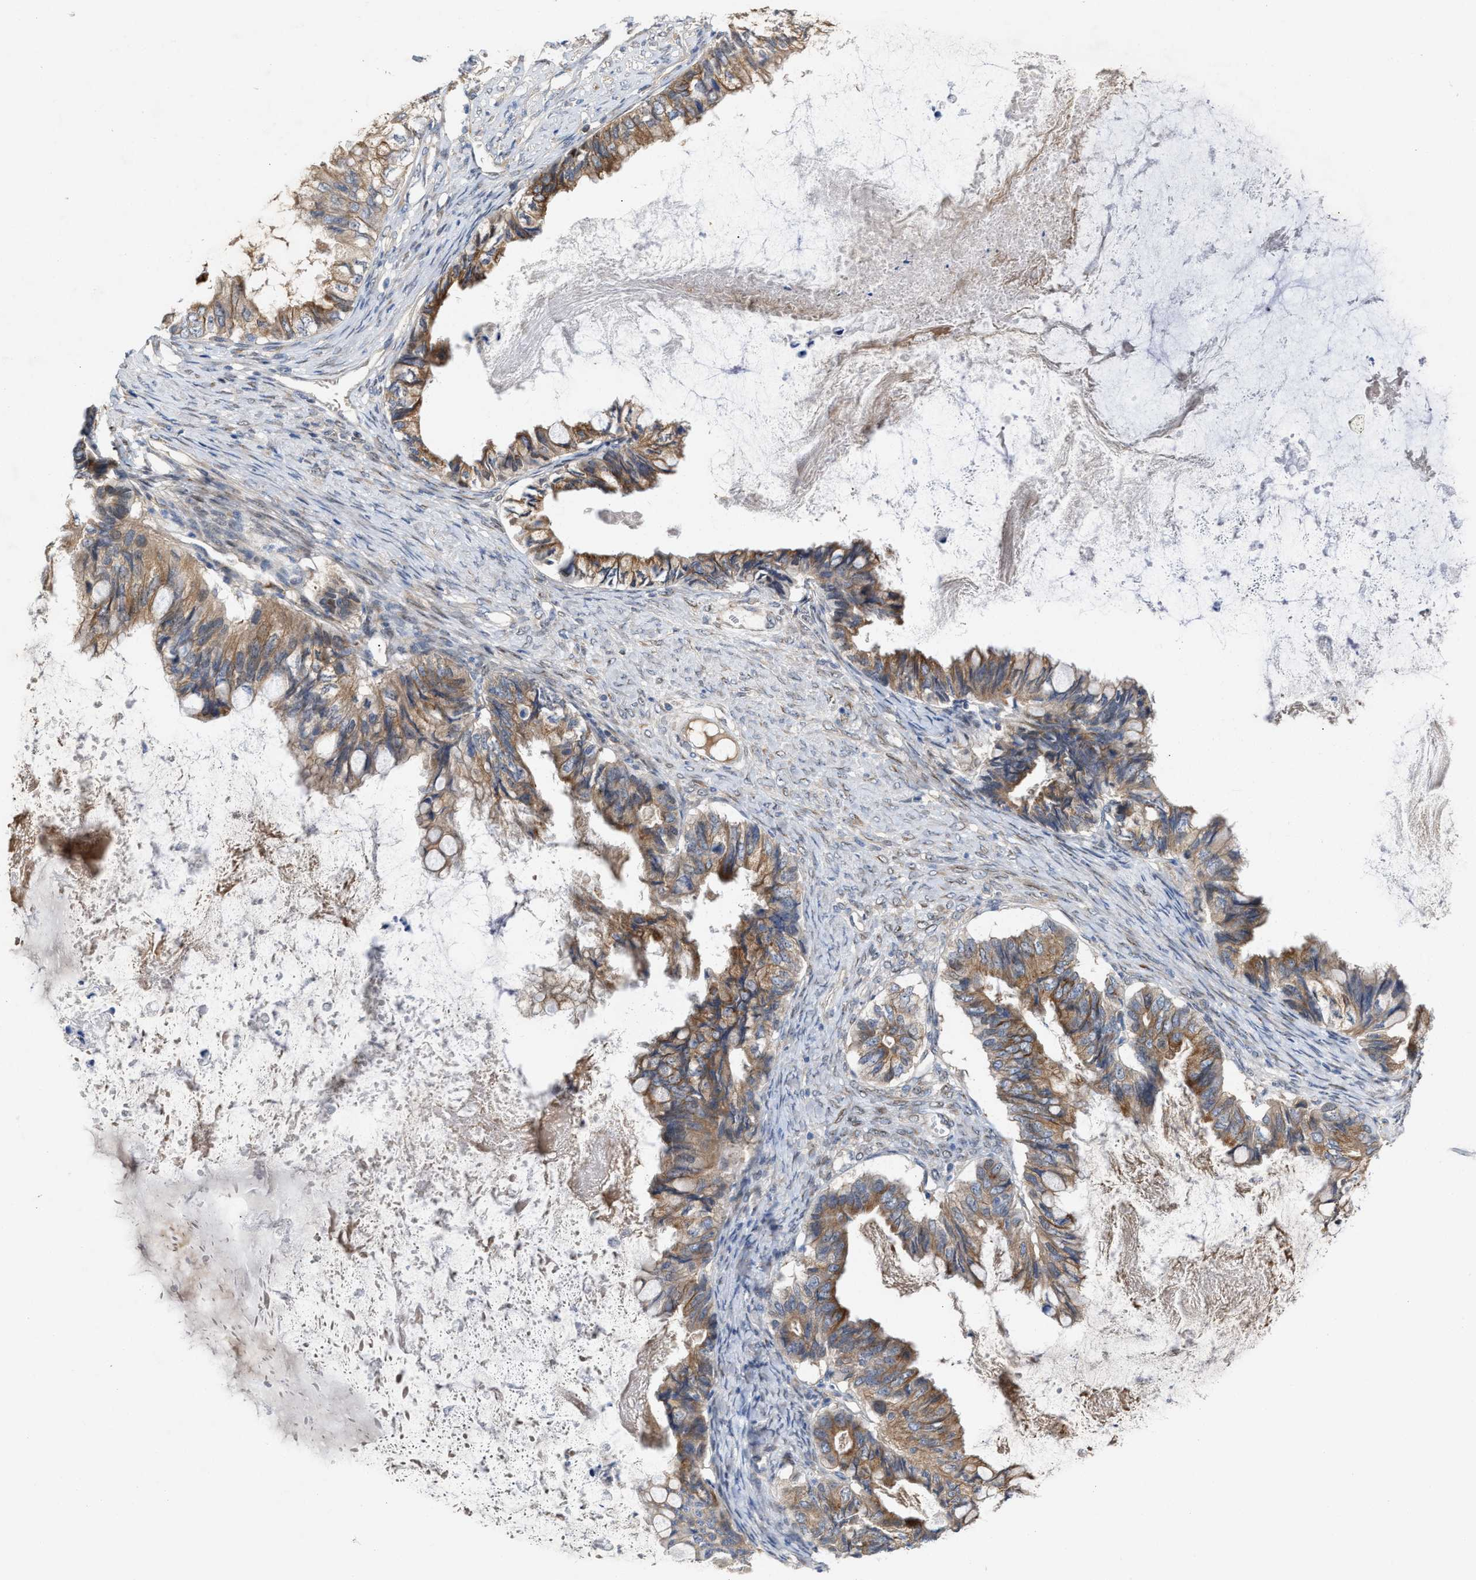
{"staining": {"intensity": "moderate", "quantity": ">75%", "location": "cytoplasmic/membranous"}, "tissue": "ovarian cancer", "cell_type": "Tumor cells", "image_type": "cancer", "snomed": [{"axis": "morphology", "description": "Cystadenocarcinoma, mucinous, NOS"}, {"axis": "topography", "description": "Ovary"}], "caption": "This image displays IHC staining of human mucinous cystadenocarcinoma (ovarian), with medium moderate cytoplasmic/membranous expression in about >75% of tumor cells.", "gene": "BBLN", "patient": {"sex": "female", "age": 80}}